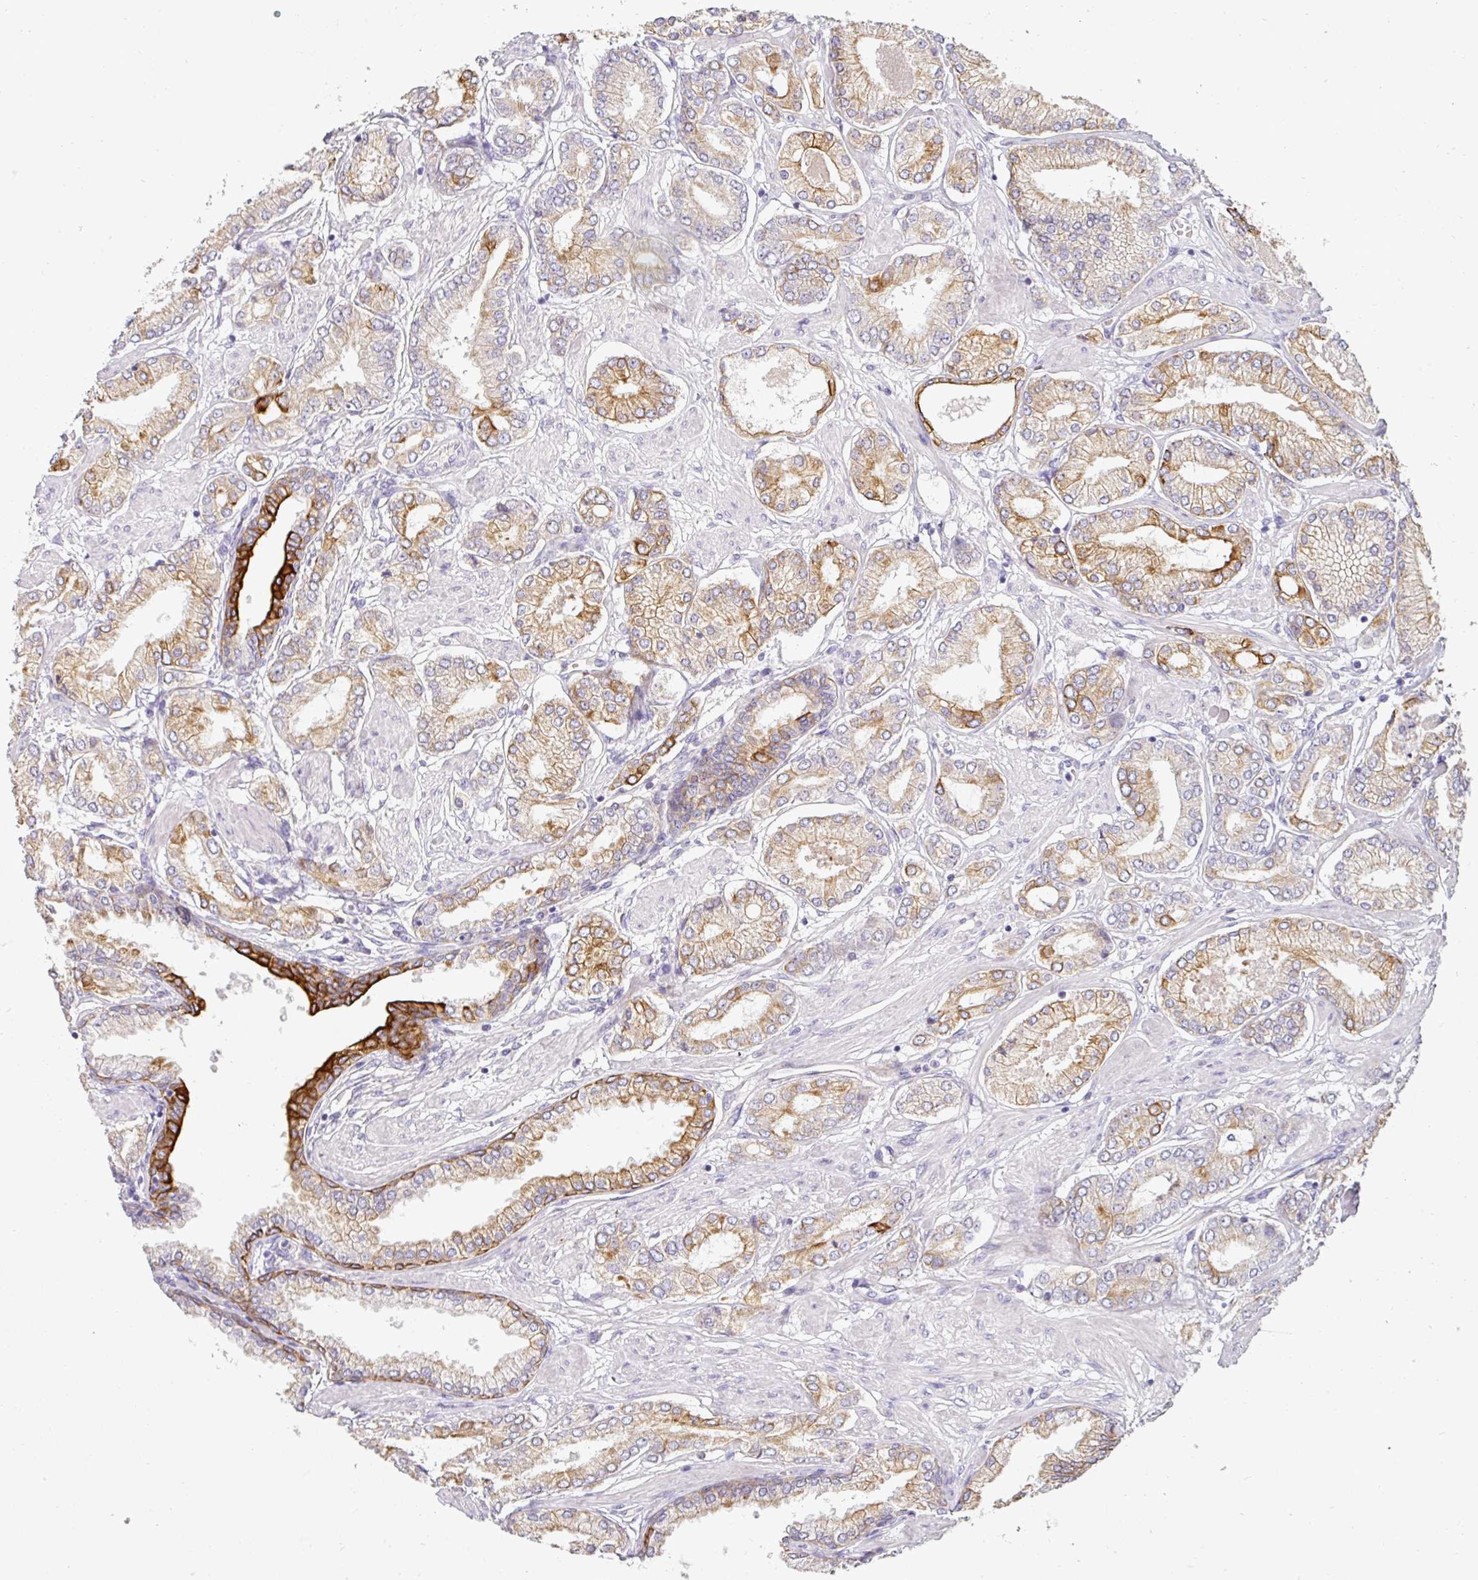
{"staining": {"intensity": "moderate", "quantity": "25%-75%", "location": "cytoplasmic/membranous"}, "tissue": "prostate cancer", "cell_type": "Tumor cells", "image_type": "cancer", "snomed": [{"axis": "morphology", "description": "Adenocarcinoma, High grade"}, {"axis": "topography", "description": "Prostate and seminal vesicle, NOS"}], "caption": "IHC histopathology image of human prostate cancer (adenocarcinoma (high-grade)) stained for a protein (brown), which displays medium levels of moderate cytoplasmic/membranous staining in about 25%-75% of tumor cells.", "gene": "ASXL3", "patient": {"sex": "male", "age": 64}}